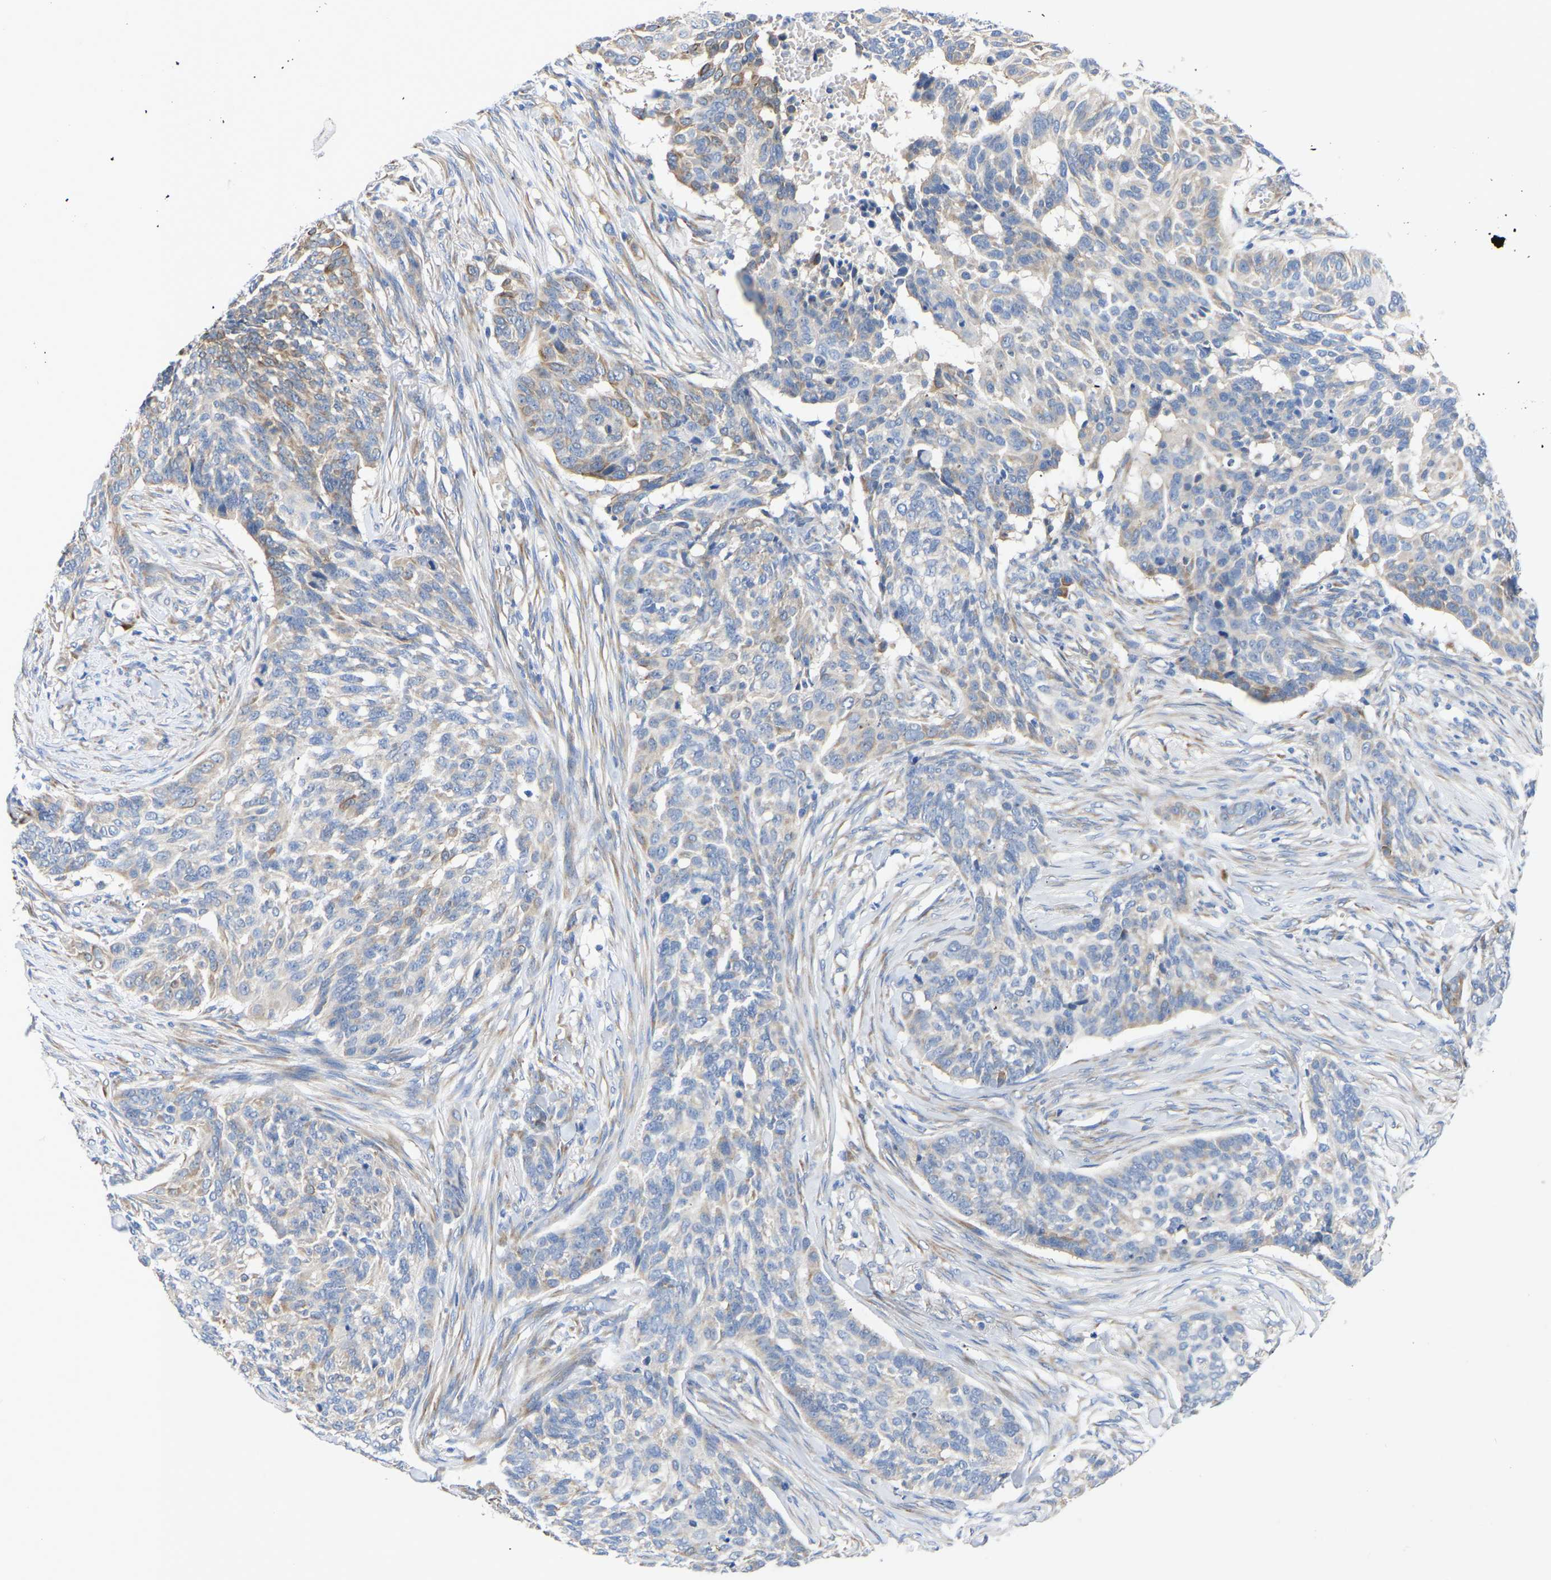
{"staining": {"intensity": "moderate", "quantity": "<25%", "location": "cytoplasmic/membranous"}, "tissue": "skin cancer", "cell_type": "Tumor cells", "image_type": "cancer", "snomed": [{"axis": "morphology", "description": "Basal cell carcinoma"}, {"axis": "topography", "description": "Skin"}], "caption": "Immunohistochemistry (IHC) micrograph of skin basal cell carcinoma stained for a protein (brown), which shows low levels of moderate cytoplasmic/membranous positivity in about <25% of tumor cells.", "gene": "ABCA10", "patient": {"sex": "male", "age": 85}}